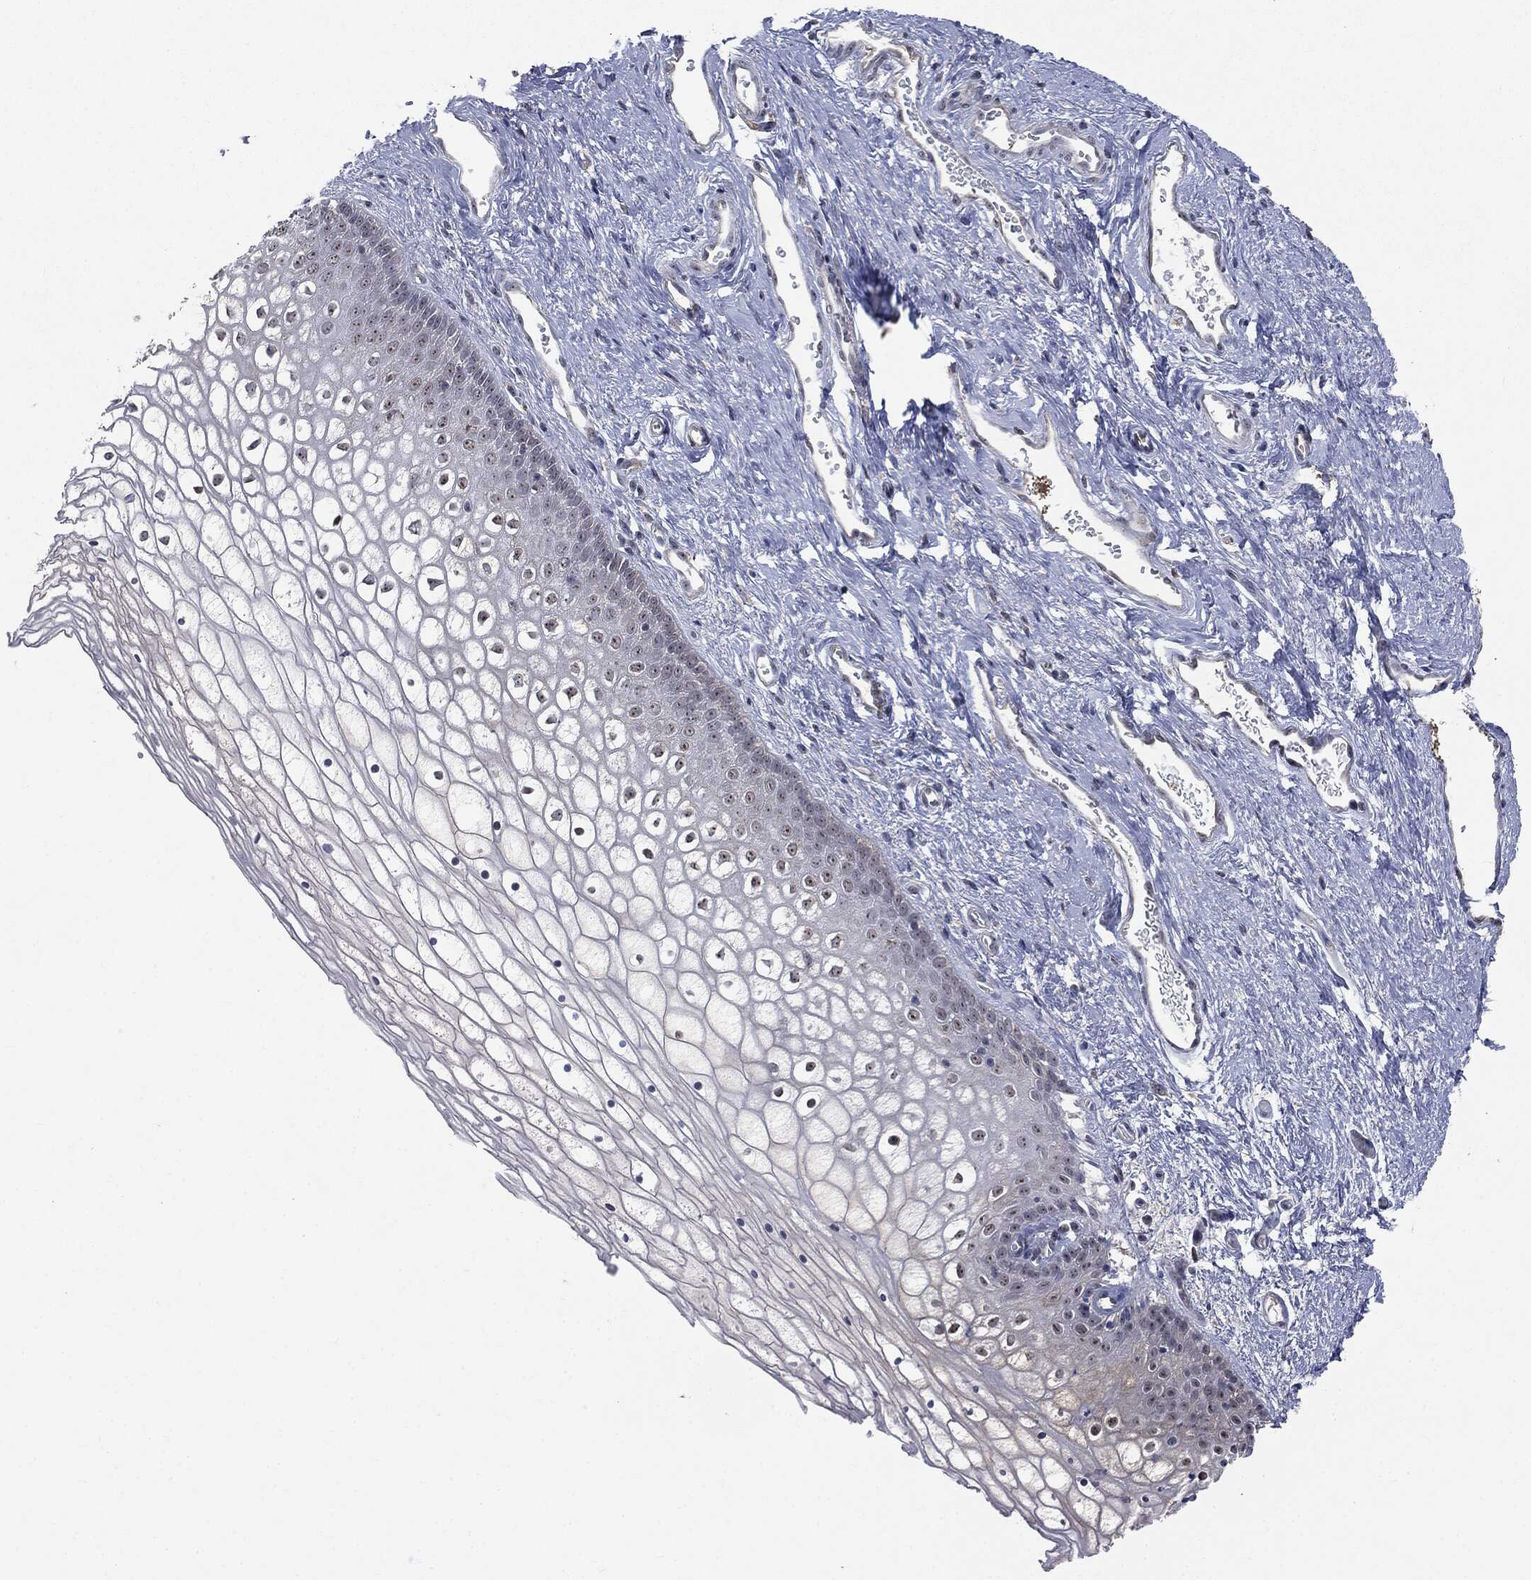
{"staining": {"intensity": "negative", "quantity": "none", "location": "none"}, "tissue": "vagina", "cell_type": "Squamous epithelial cells", "image_type": "normal", "snomed": [{"axis": "morphology", "description": "Normal tissue, NOS"}, {"axis": "topography", "description": "Vagina"}], "caption": "Protein analysis of normal vagina reveals no significant expression in squamous epithelial cells. (Brightfield microscopy of DAB IHC at high magnification).", "gene": "TRMT1L", "patient": {"sex": "female", "age": 32}}